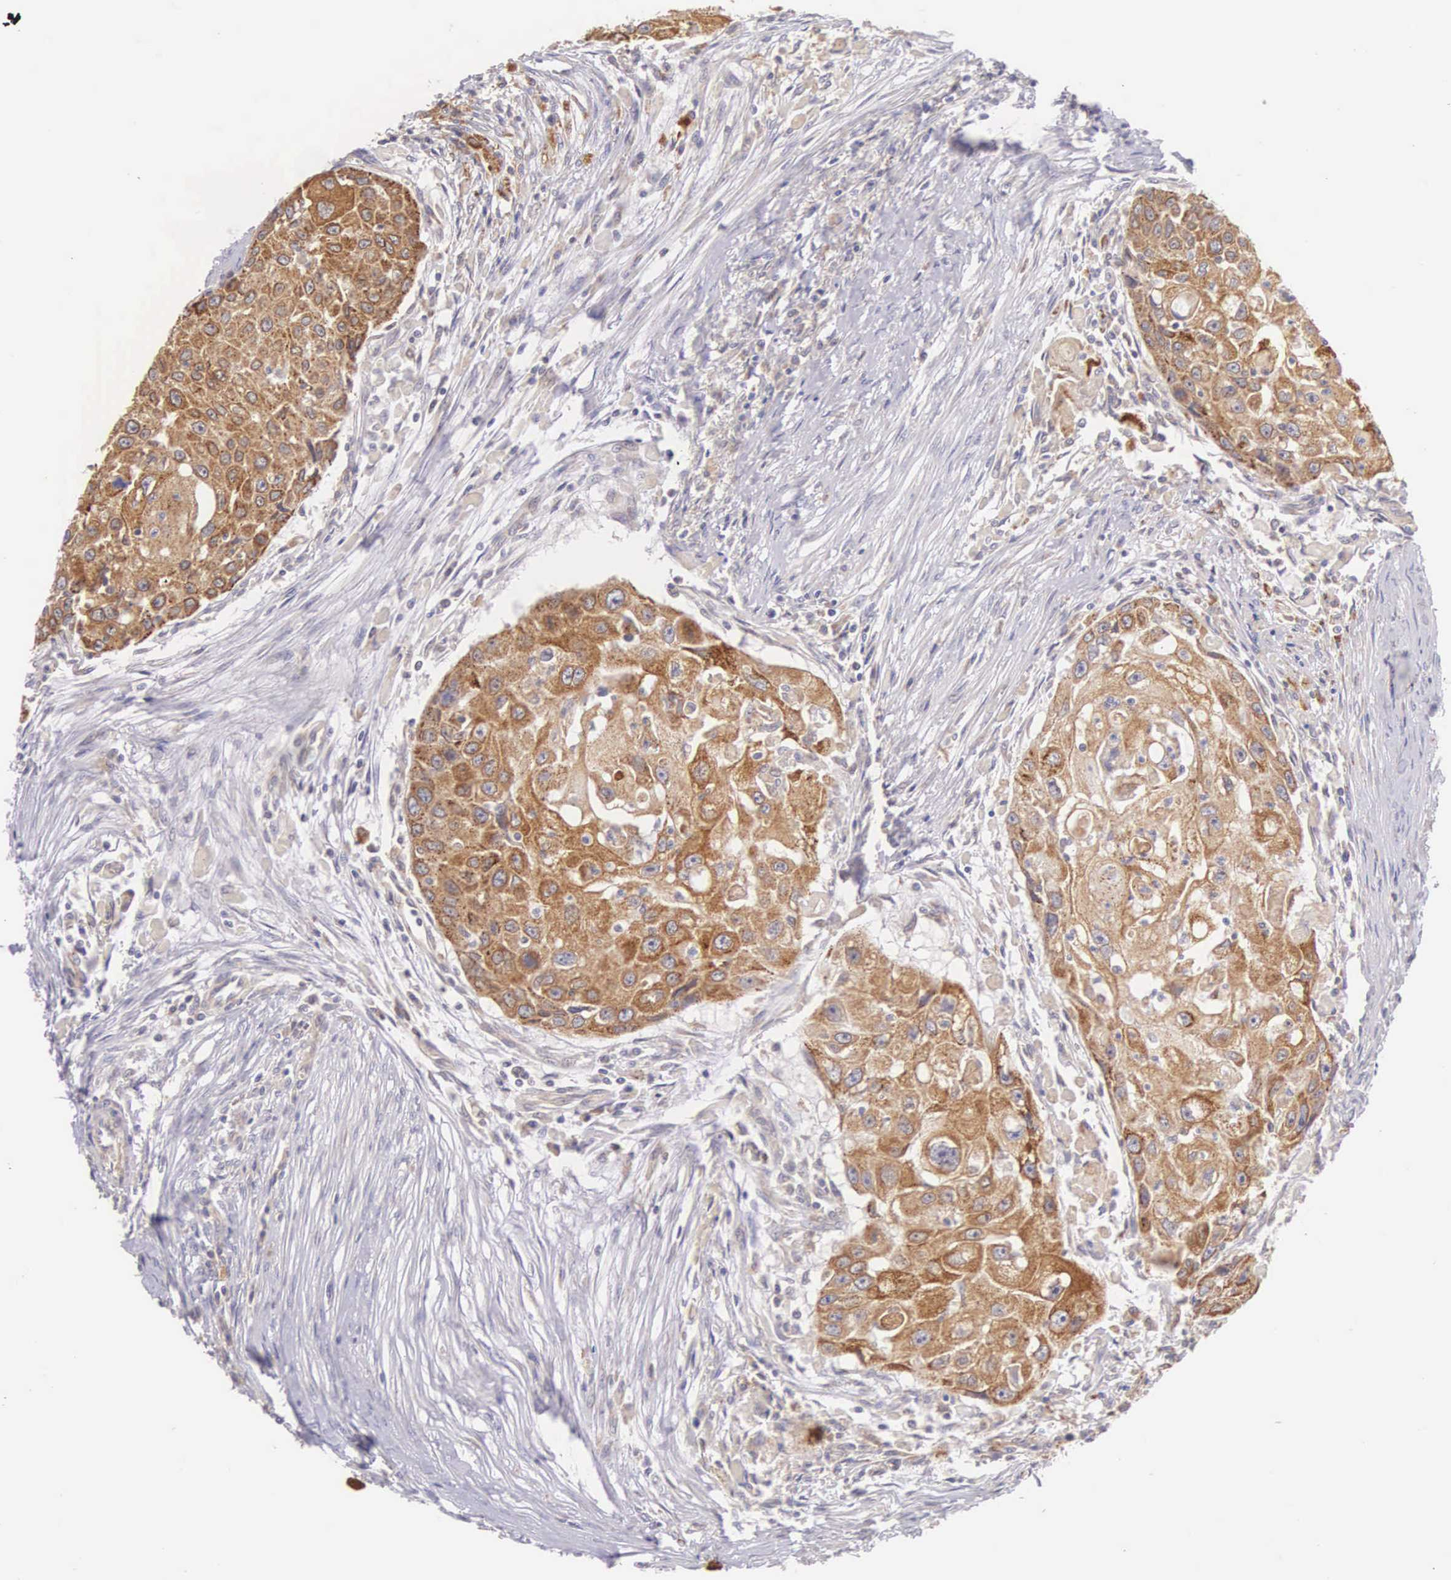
{"staining": {"intensity": "moderate", "quantity": ">75%", "location": "cytoplasmic/membranous"}, "tissue": "head and neck cancer", "cell_type": "Tumor cells", "image_type": "cancer", "snomed": [{"axis": "morphology", "description": "Squamous cell carcinoma, NOS"}, {"axis": "topography", "description": "Head-Neck"}], "caption": "Immunohistochemical staining of head and neck cancer (squamous cell carcinoma) shows moderate cytoplasmic/membranous protein expression in approximately >75% of tumor cells.", "gene": "NSDHL", "patient": {"sex": "male", "age": 64}}